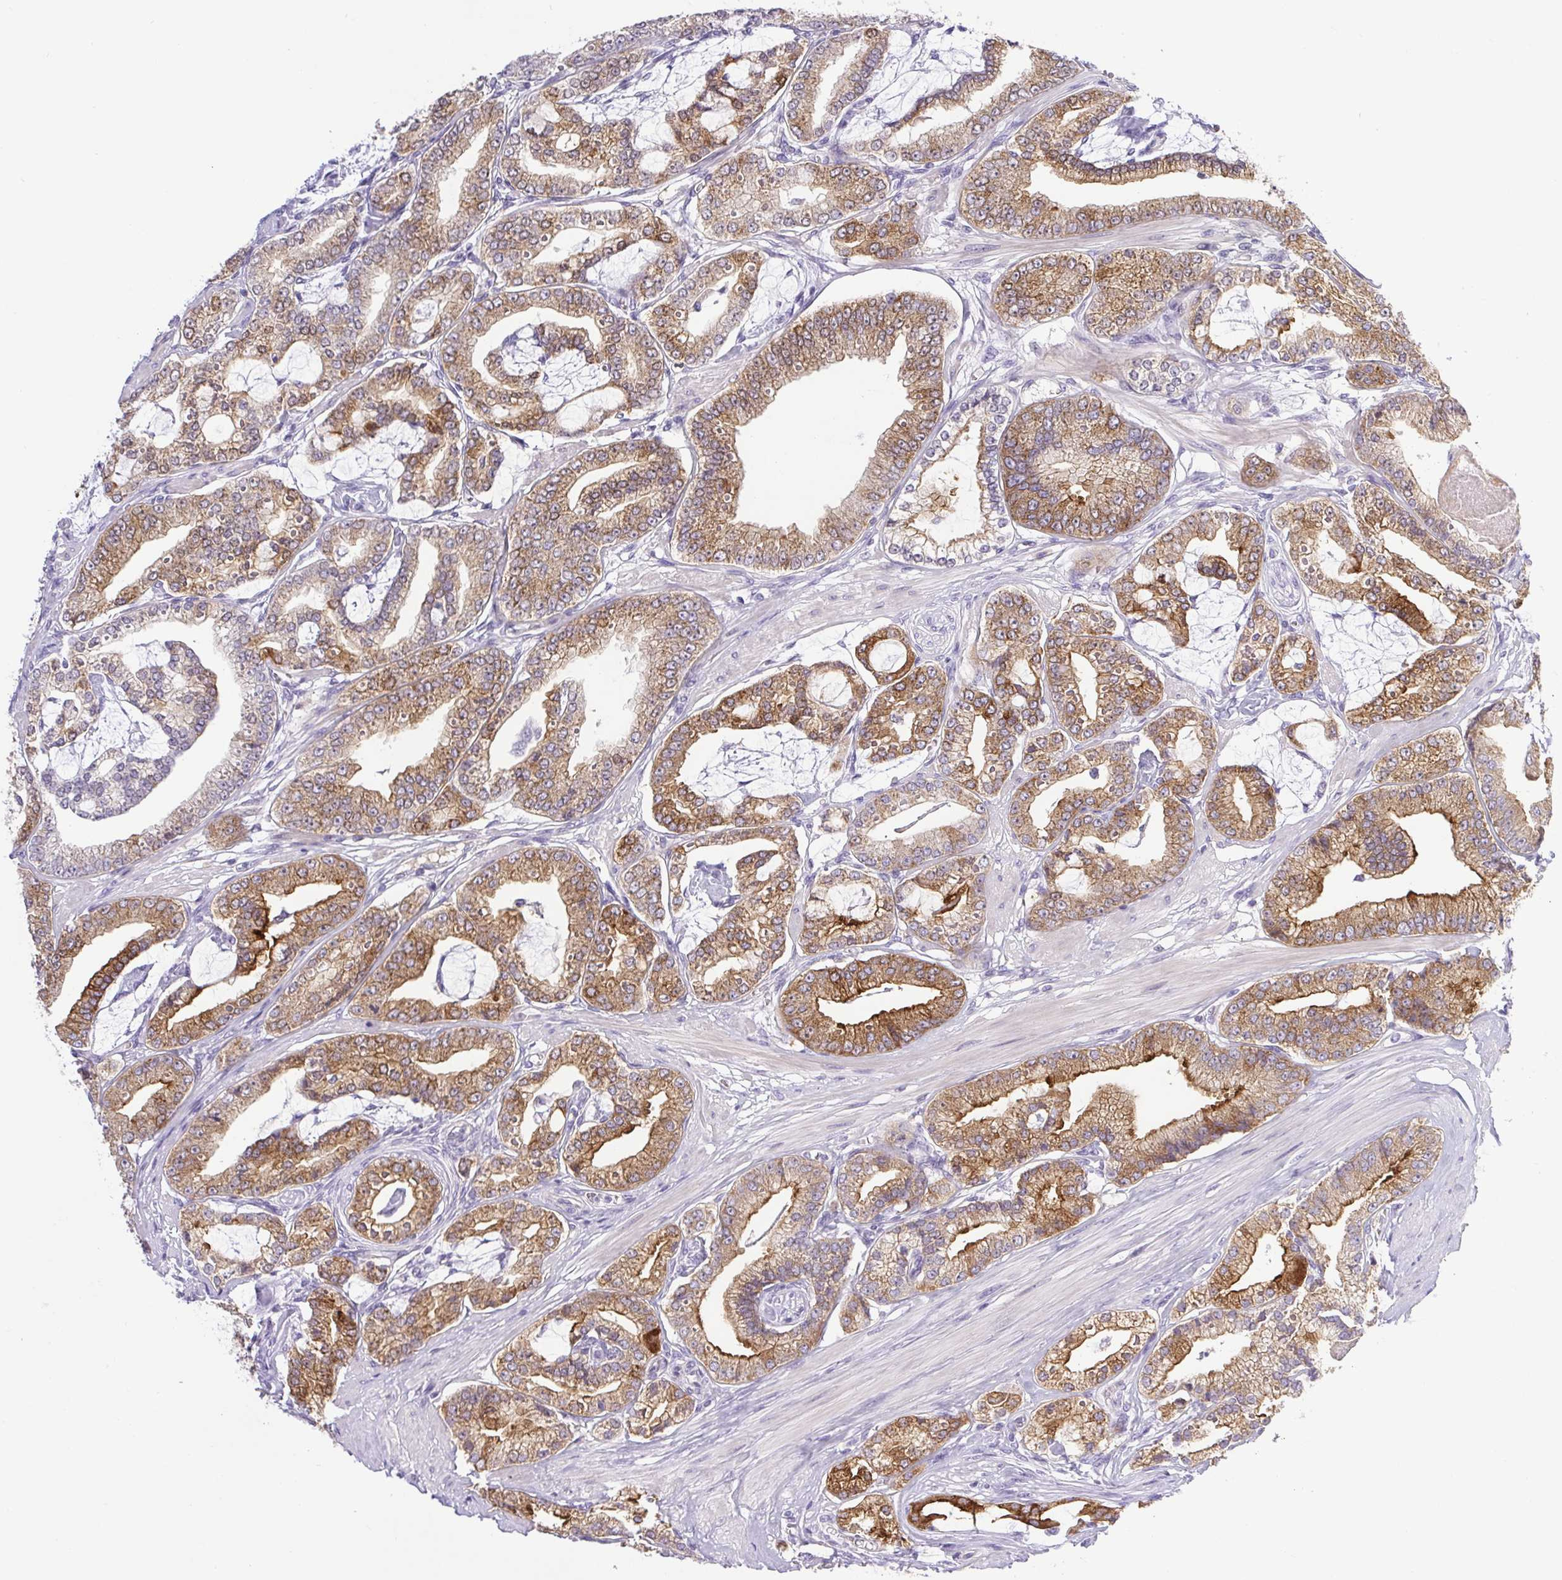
{"staining": {"intensity": "moderate", "quantity": ">75%", "location": "cytoplasmic/membranous"}, "tissue": "prostate cancer", "cell_type": "Tumor cells", "image_type": "cancer", "snomed": [{"axis": "morphology", "description": "Adenocarcinoma, High grade"}, {"axis": "topography", "description": "Prostate"}], "caption": "DAB (3,3'-diaminobenzidine) immunohistochemical staining of human prostate adenocarcinoma (high-grade) displays moderate cytoplasmic/membranous protein positivity in approximately >75% of tumor cells.", "gene": "BCAS1", "patient": {"sex": "male", "age": 71}}